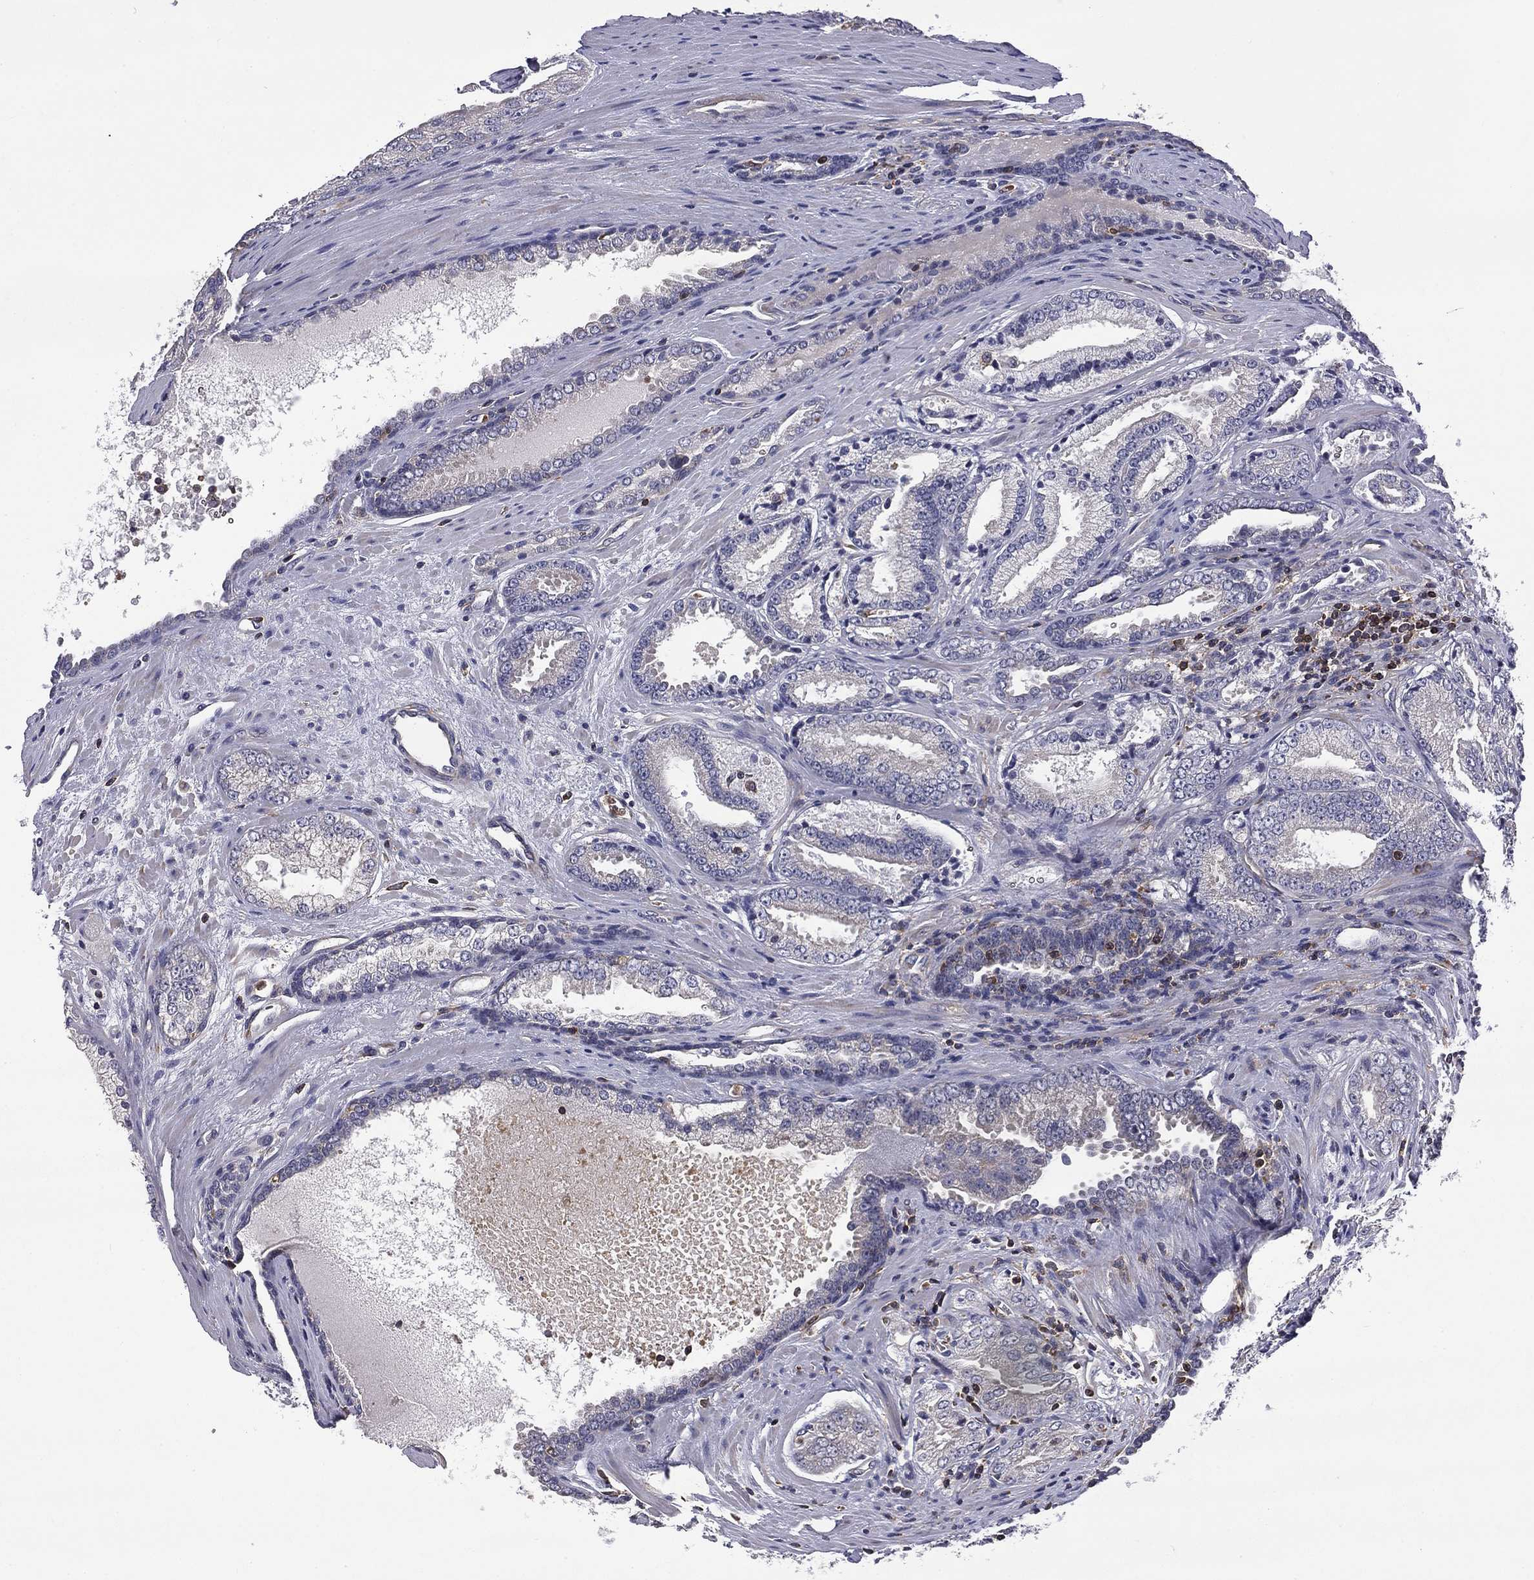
{"staining": {"intensity": "negative", "quantity": "none", "location": "none"}, "tissue": "prostate cancer", "cell_type": "Tumor cells", "image_type": "cancer", "snomed": [{"axis": "morphology", "description": "Adenocarcinoma, NOS"}, {"axis": "morphology", "description": "Adenocarcinoma, High grade"}, {"axis": "topography", "description": "Prostate"}], "caption": "Immunohistochemistry (IHC) micrograph of neoplastic tissue: prostate adenocarcinoma stained with DAB displays no significant protein expression in tumor cells.", "gene": "ARHGAP45", "patient": {"sex": "male", "age": 70}}